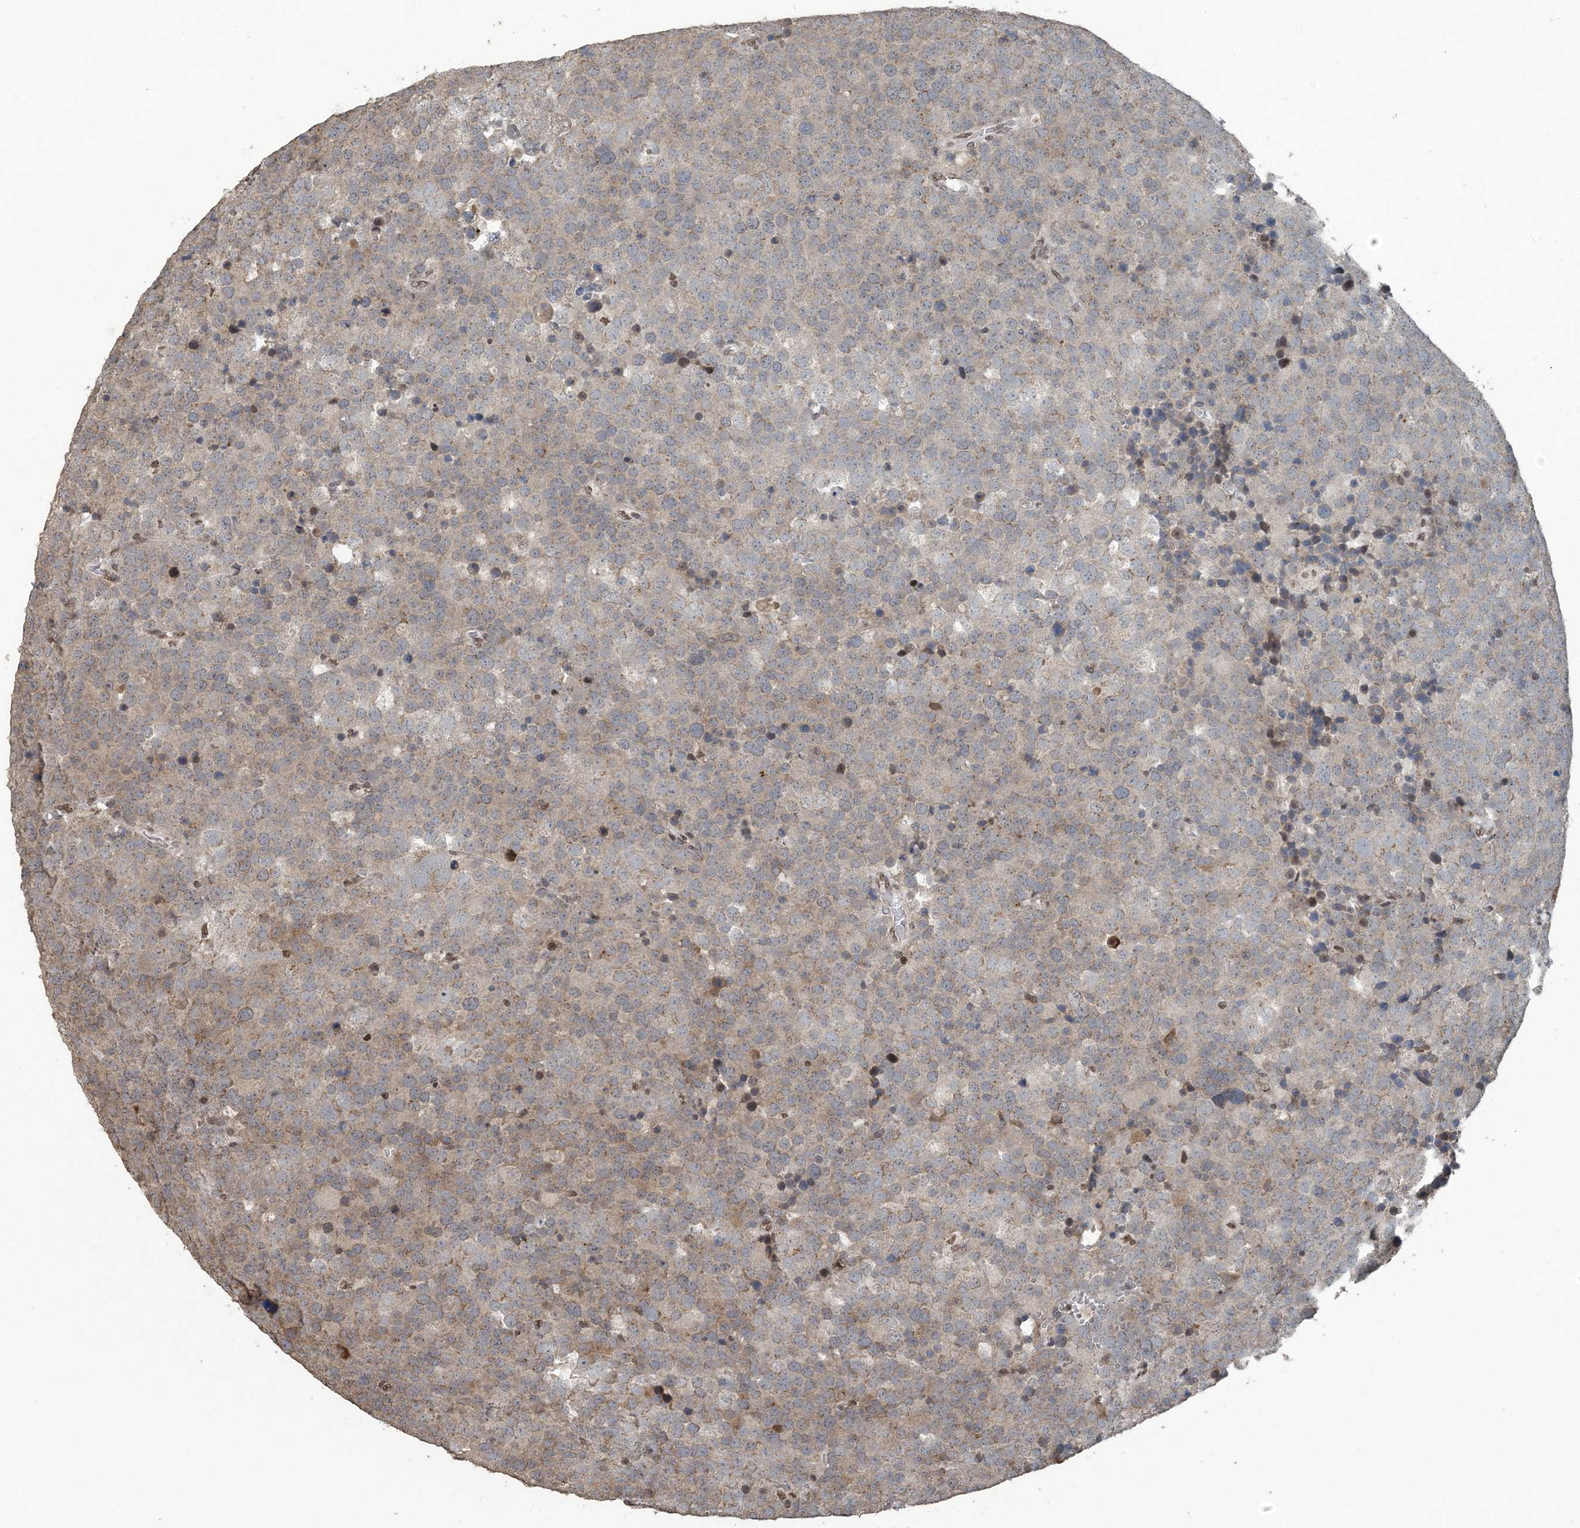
{"staining": {"intensity": "weak", "quantity": "25%-75%", "location": "cytoplasmic/membranous"}, "tissue": "testis cancer", "cell_type": "Tumor cells", "image_type": "cancer", "snomed": [{"axis": "morphology", "description": "Seminoma, NOS"}, {"axis": "topography", "description": "Testis"}], "caption": "Tumor cells reveal low levels of weak cytoplasmic/membranous positivity in approximately 25%-75% of cells in human seminoma (testis).", "gene": "MBD2", "patient": {"sex": "male", "age": 71}}